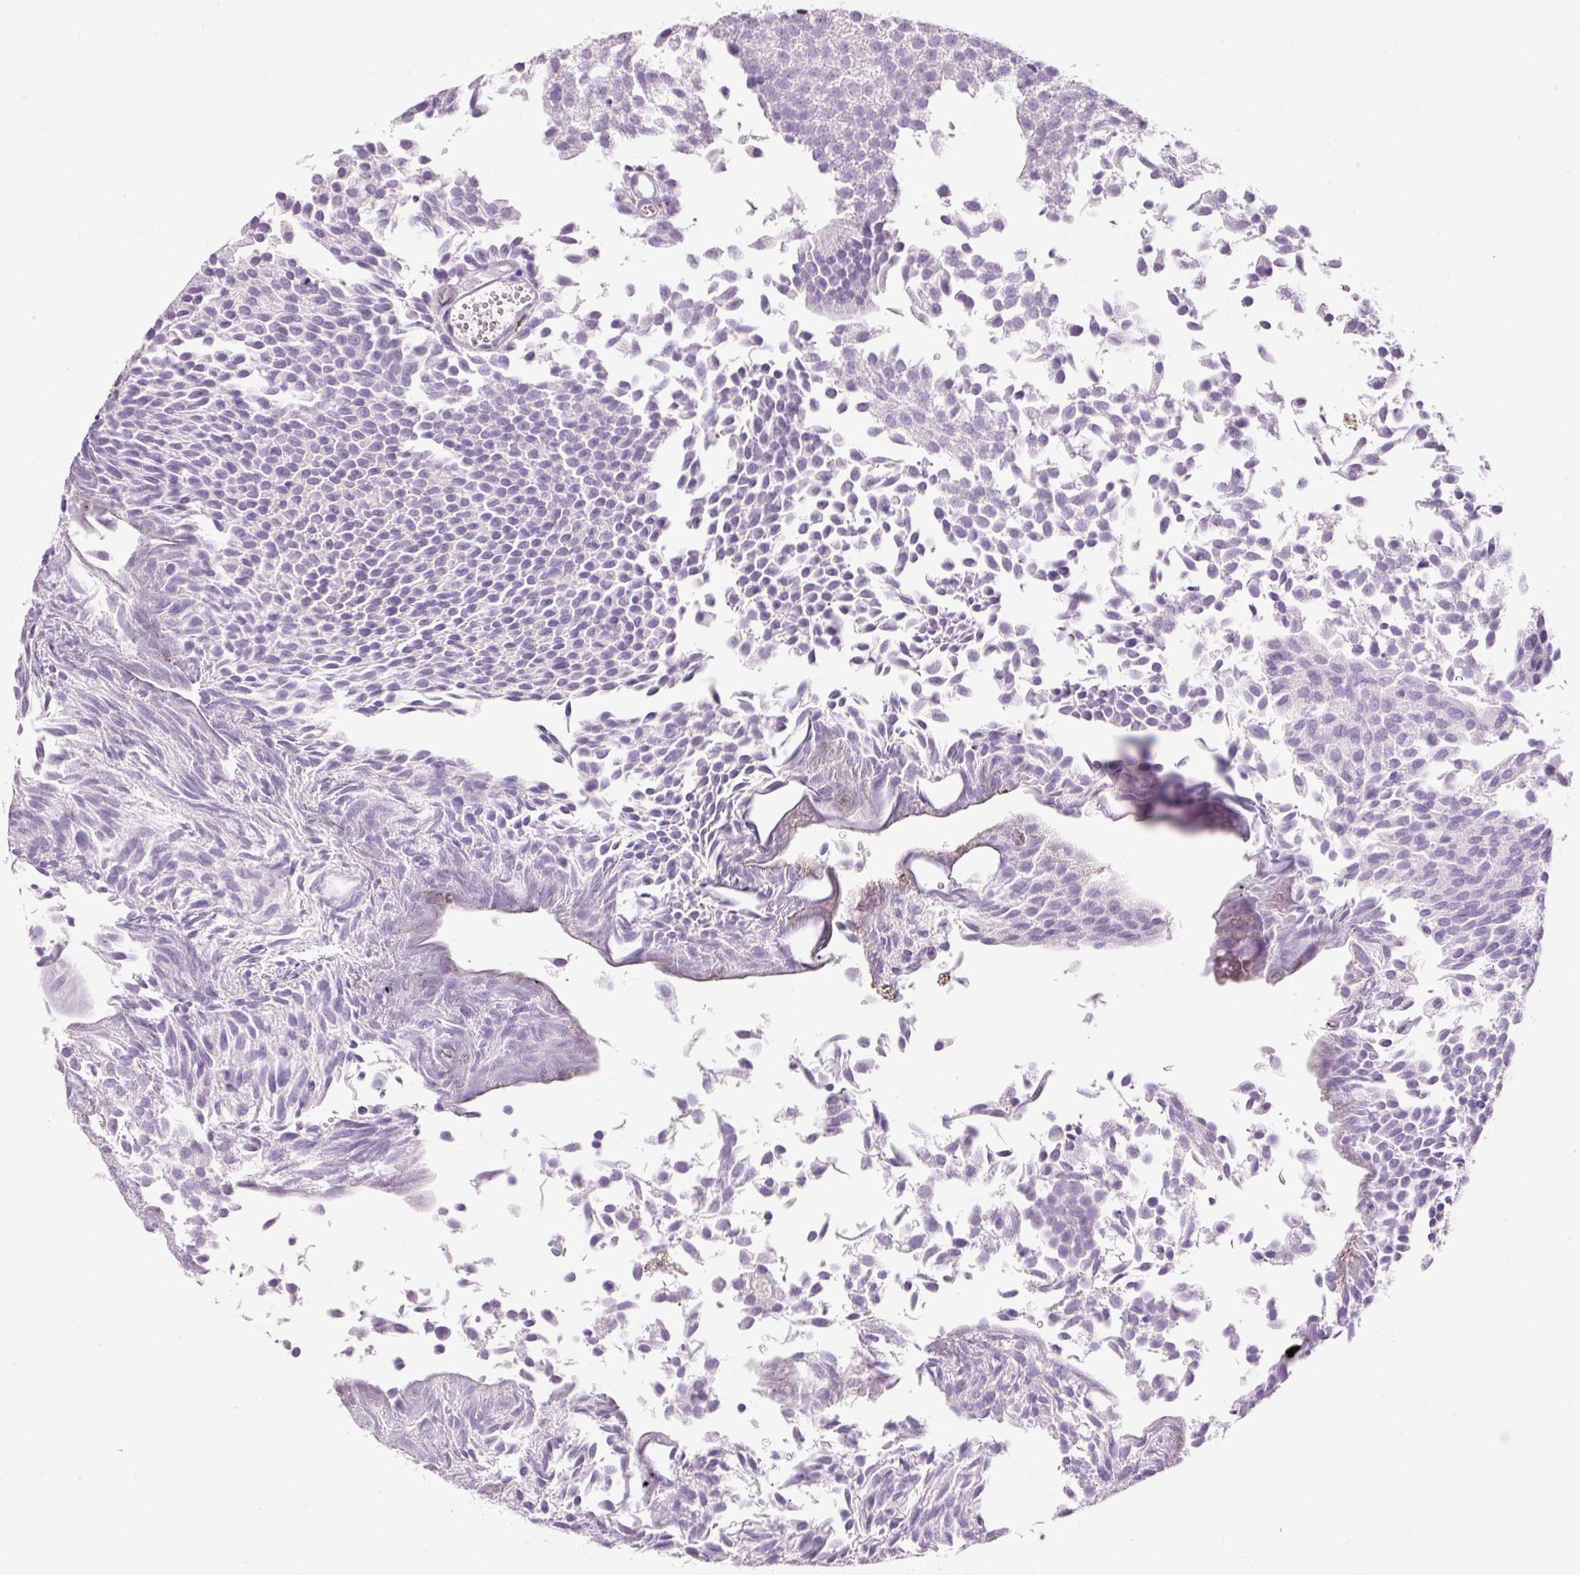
{"staining": {"intensity": "negative", "quantity": "none", "location": "none"}, "tissue": "urothelial cancer", "cell_type": "Tumor cells", "image_type": "cancer", "snomed": [{"axis": "morphology", "description": "Urothelial carcinoma, Low grade"}, {"axis": "topography", "description": "Urinary bladder"}], "caption": "Histopathology image shows no protein positivity in tumor cells of urothelial cancer tissue.", "gene": "MFAP4", "patient": {"sex": "female", "age": 79}}